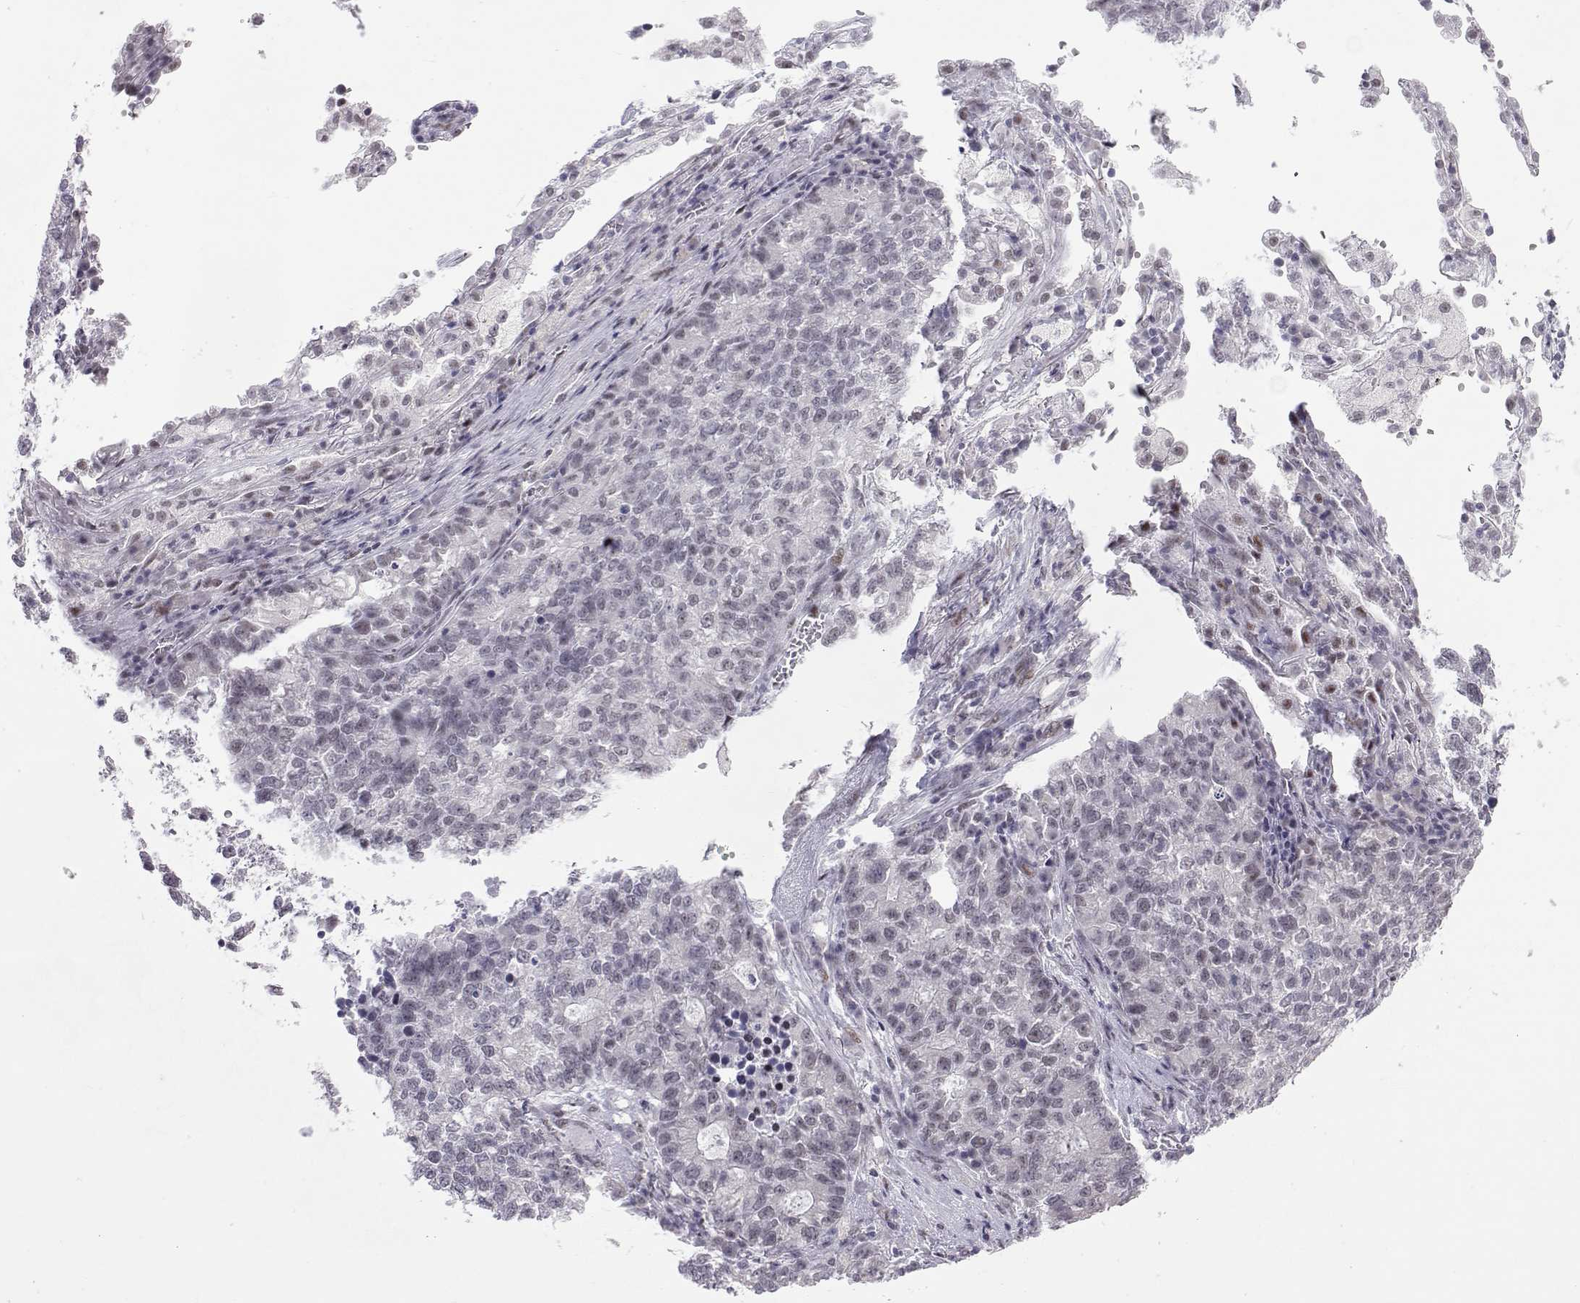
{"staining": {"intensity": "negative", "quantity": "none", "location": "none"}, "tissue": "lung cancer", "cell_type": "Tumor cells", "image_type": "cancer", "snomed": [{"axis": "morphology", "description": "Adenocarcinoma, NOS"}, {"axis": "topography", "description": "Lung"}], "caption": "Immunohistochemistry (IHC) photomicrograph of lung cancer stained for a protein (brown), which shows no expression in tumor cells. (IHC, brightfield microscopy, high magnification).", "gene": "SIX6", "patient": {"sex": "male", "age": 57}}